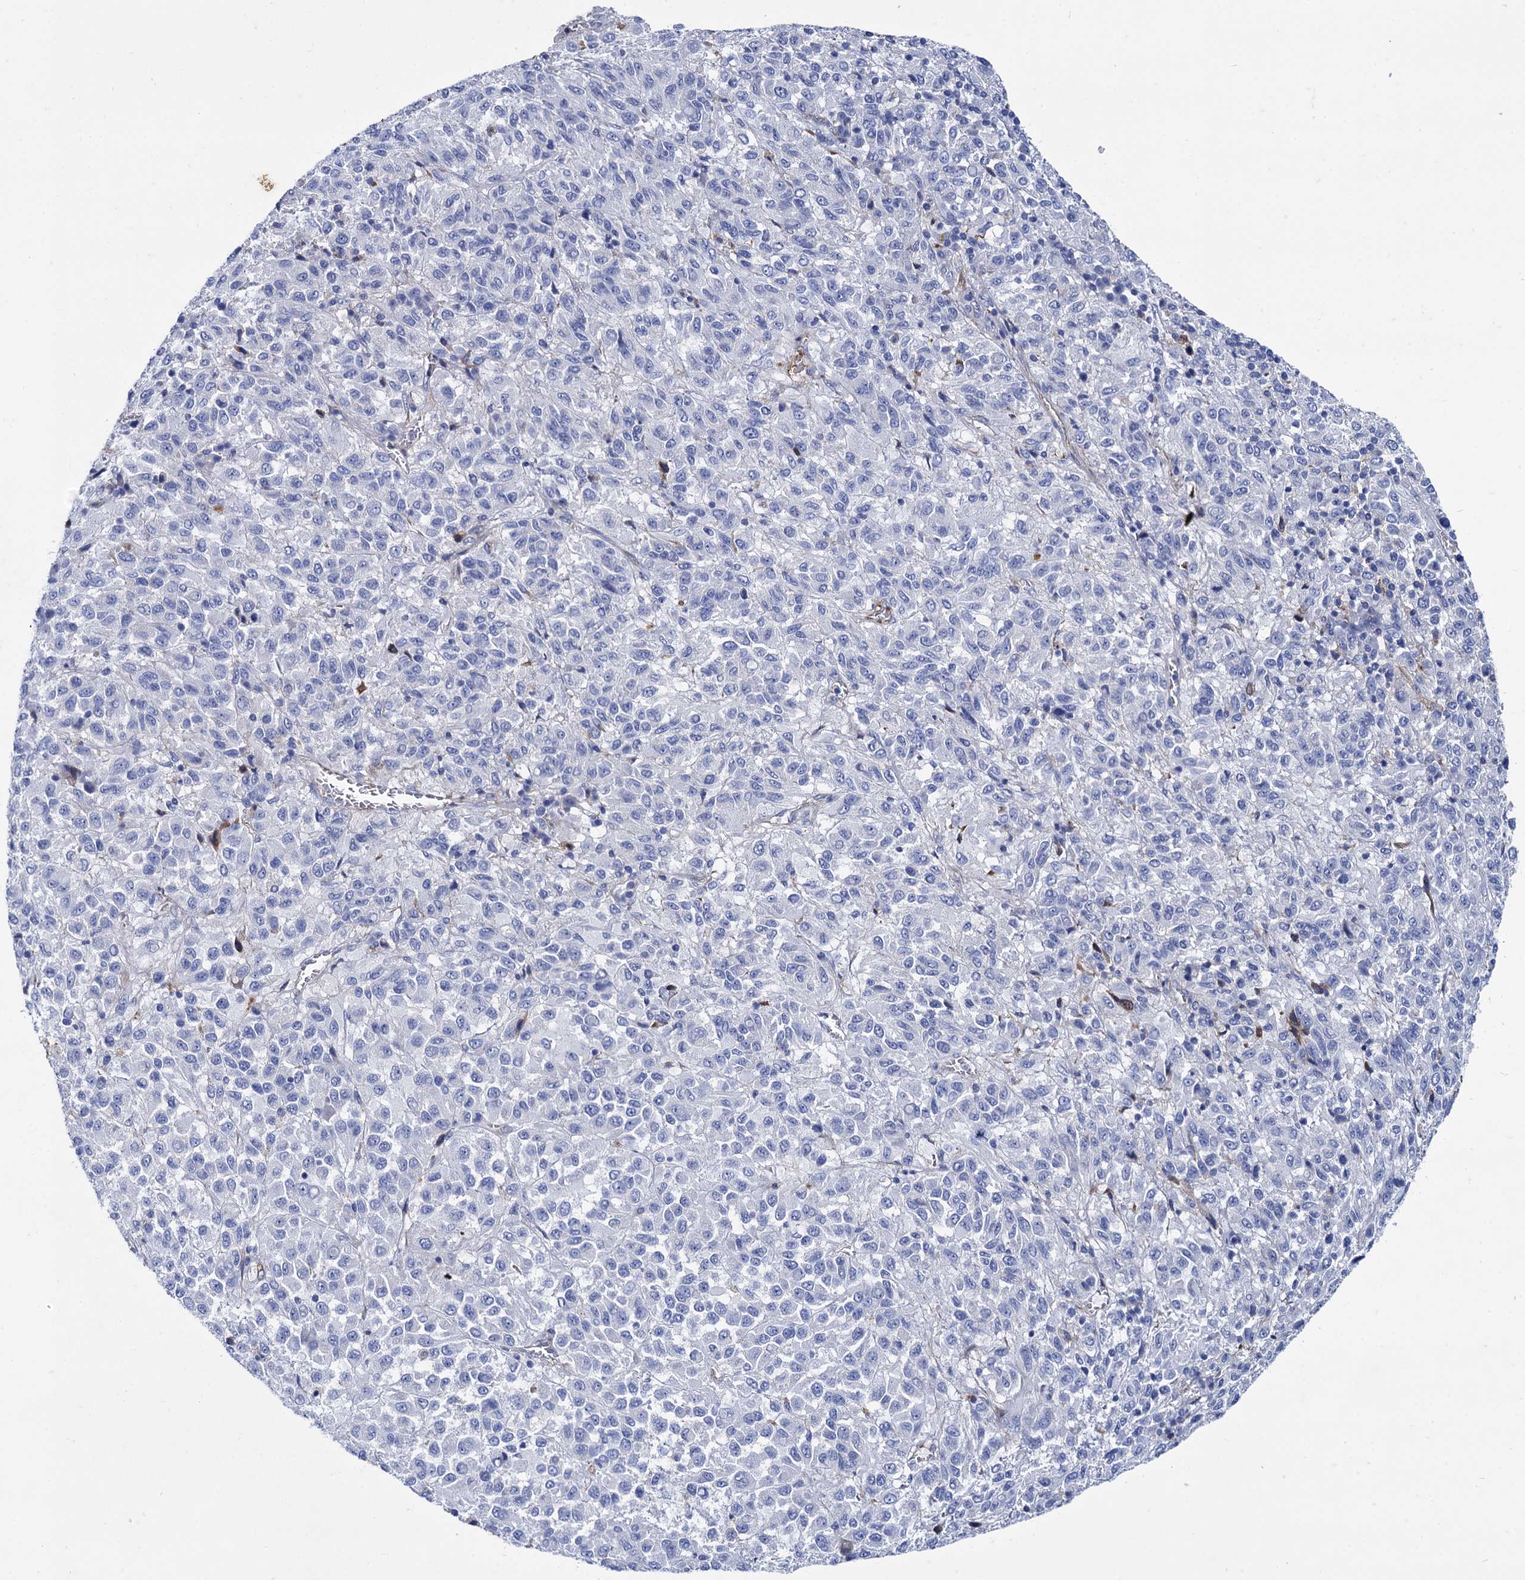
{"staining": {"intensity": "negative", "quantity": "none", "location": "none"}, "tissue": "melanoma", "cell_type": "Tumor cells", "image_type": "cancer", "snomed": [{"axis": "morphology", "description": "Malignant melanoma, Metastatic site"}, {"axis": "topography", "description": "Lung"}], "caption": "The micrograph displays no significant staining in tumor cells of melanoma.", "gene": "TMEM72", "patient": {"sex": "male", "age": 64}}